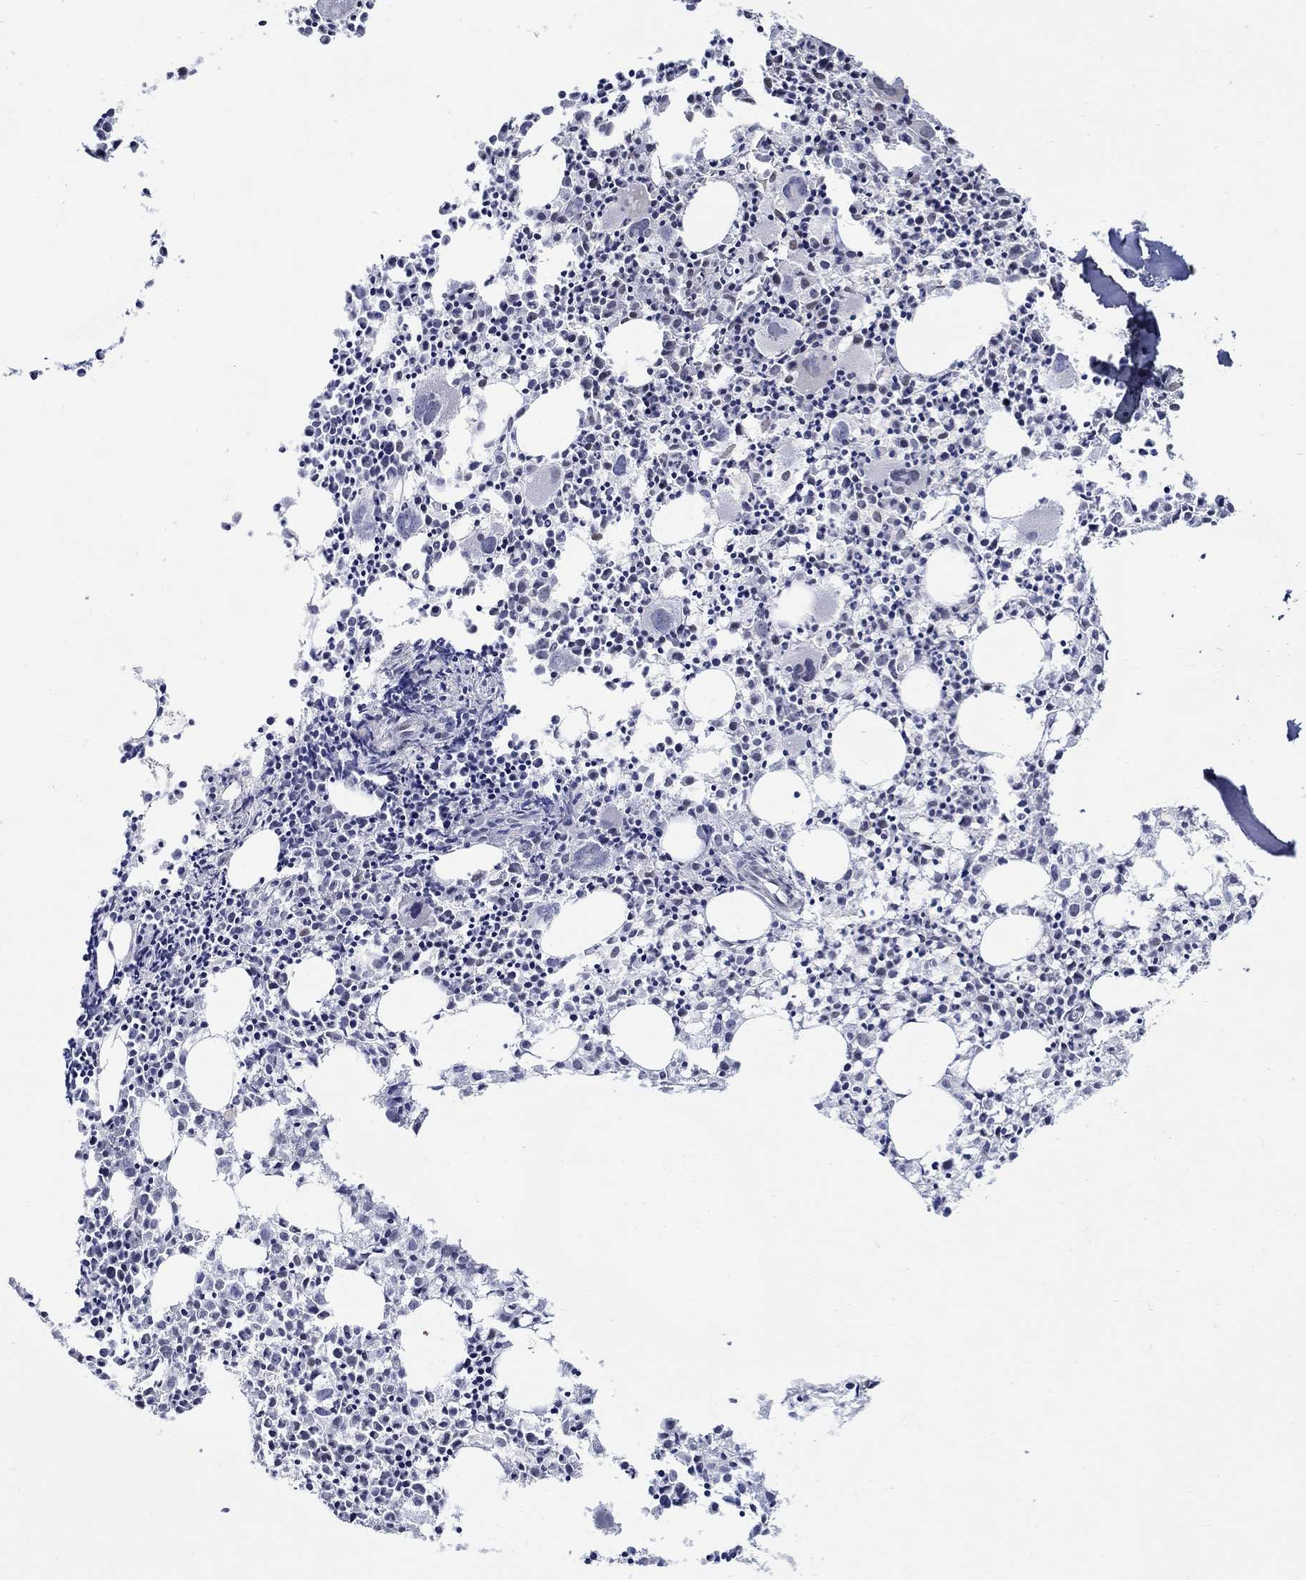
{"staining": {"intensity": "strong", "quantity": "<25%", "location": "nuclear"}, "tissue": "bone marrow", "cell_type": "Hematopoietic cells", "image_type": "normal", "snomed": [{"axis": "morphology", "description": "Normal tissue, NOS"}, {"axis": "morphology", "description": "Inflammation, NOS"}, {"axis": "topography", "description": "Bone marrow"}], "caption": "The photomicrograph reveals immunohistochemical staining of benign bone marrow. There is strong nuclear expression is seen in about <25% of hematopoietic cells.", "gene": "C16orf46", "patient": {"sex": "male", "age": 3}}